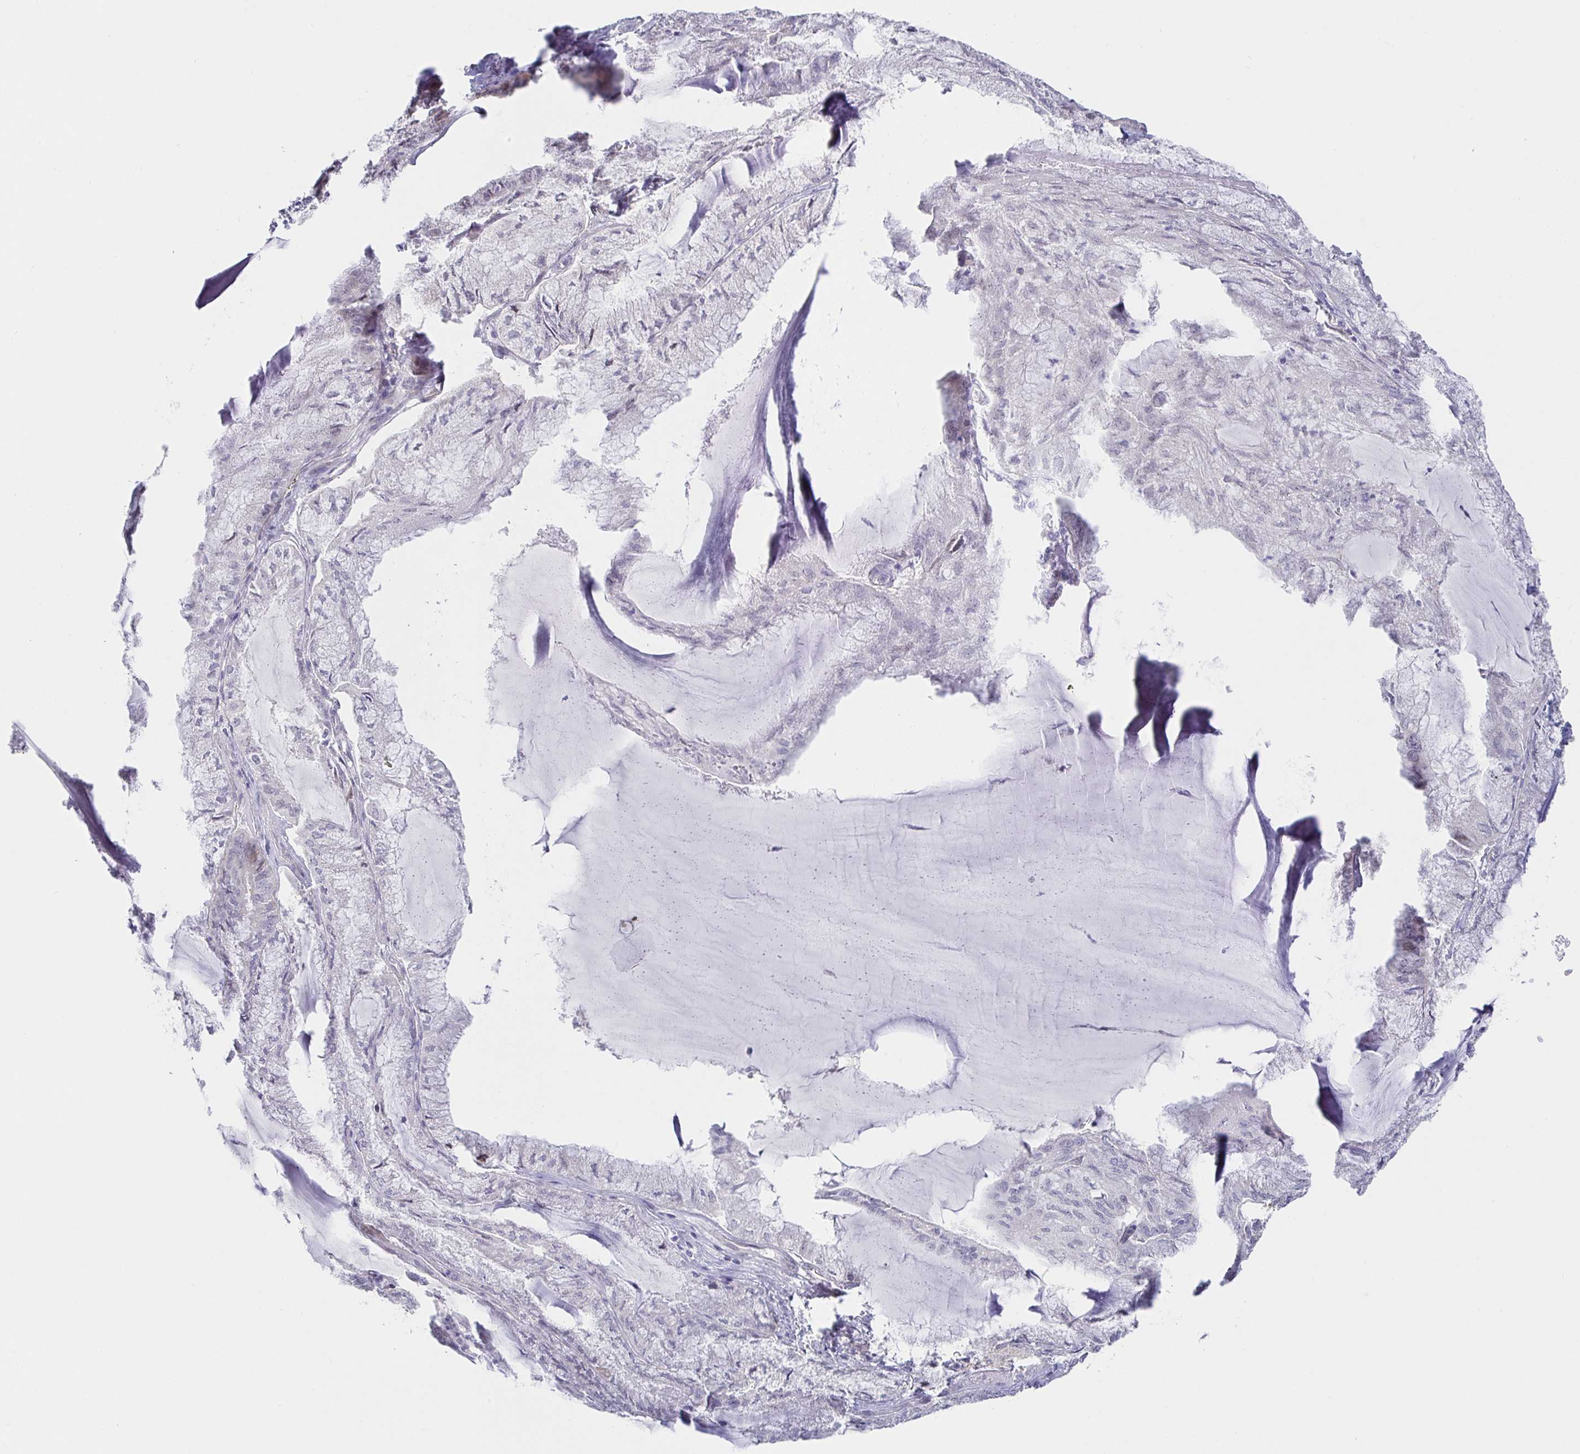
{"staining": {"intensity": "negative", "quantity": "none", "location": "none"}, "tissue": "endometrial cancer", "cell_type": "Tumor cells", "image_type": "cancer", "snomed": [{"axis": "morphology", "description": "Carcinoma, NOS"}, {"axis": "topography", "description": "Endometrium"}], "caption": "A photomicrograph of carcinoma (endometrial) stained for a protein displays no brown staining in tumor cells. Nuclei are stained in blue.", "gene": "CIT", "patient": {"sex": "female", "age": 62}}